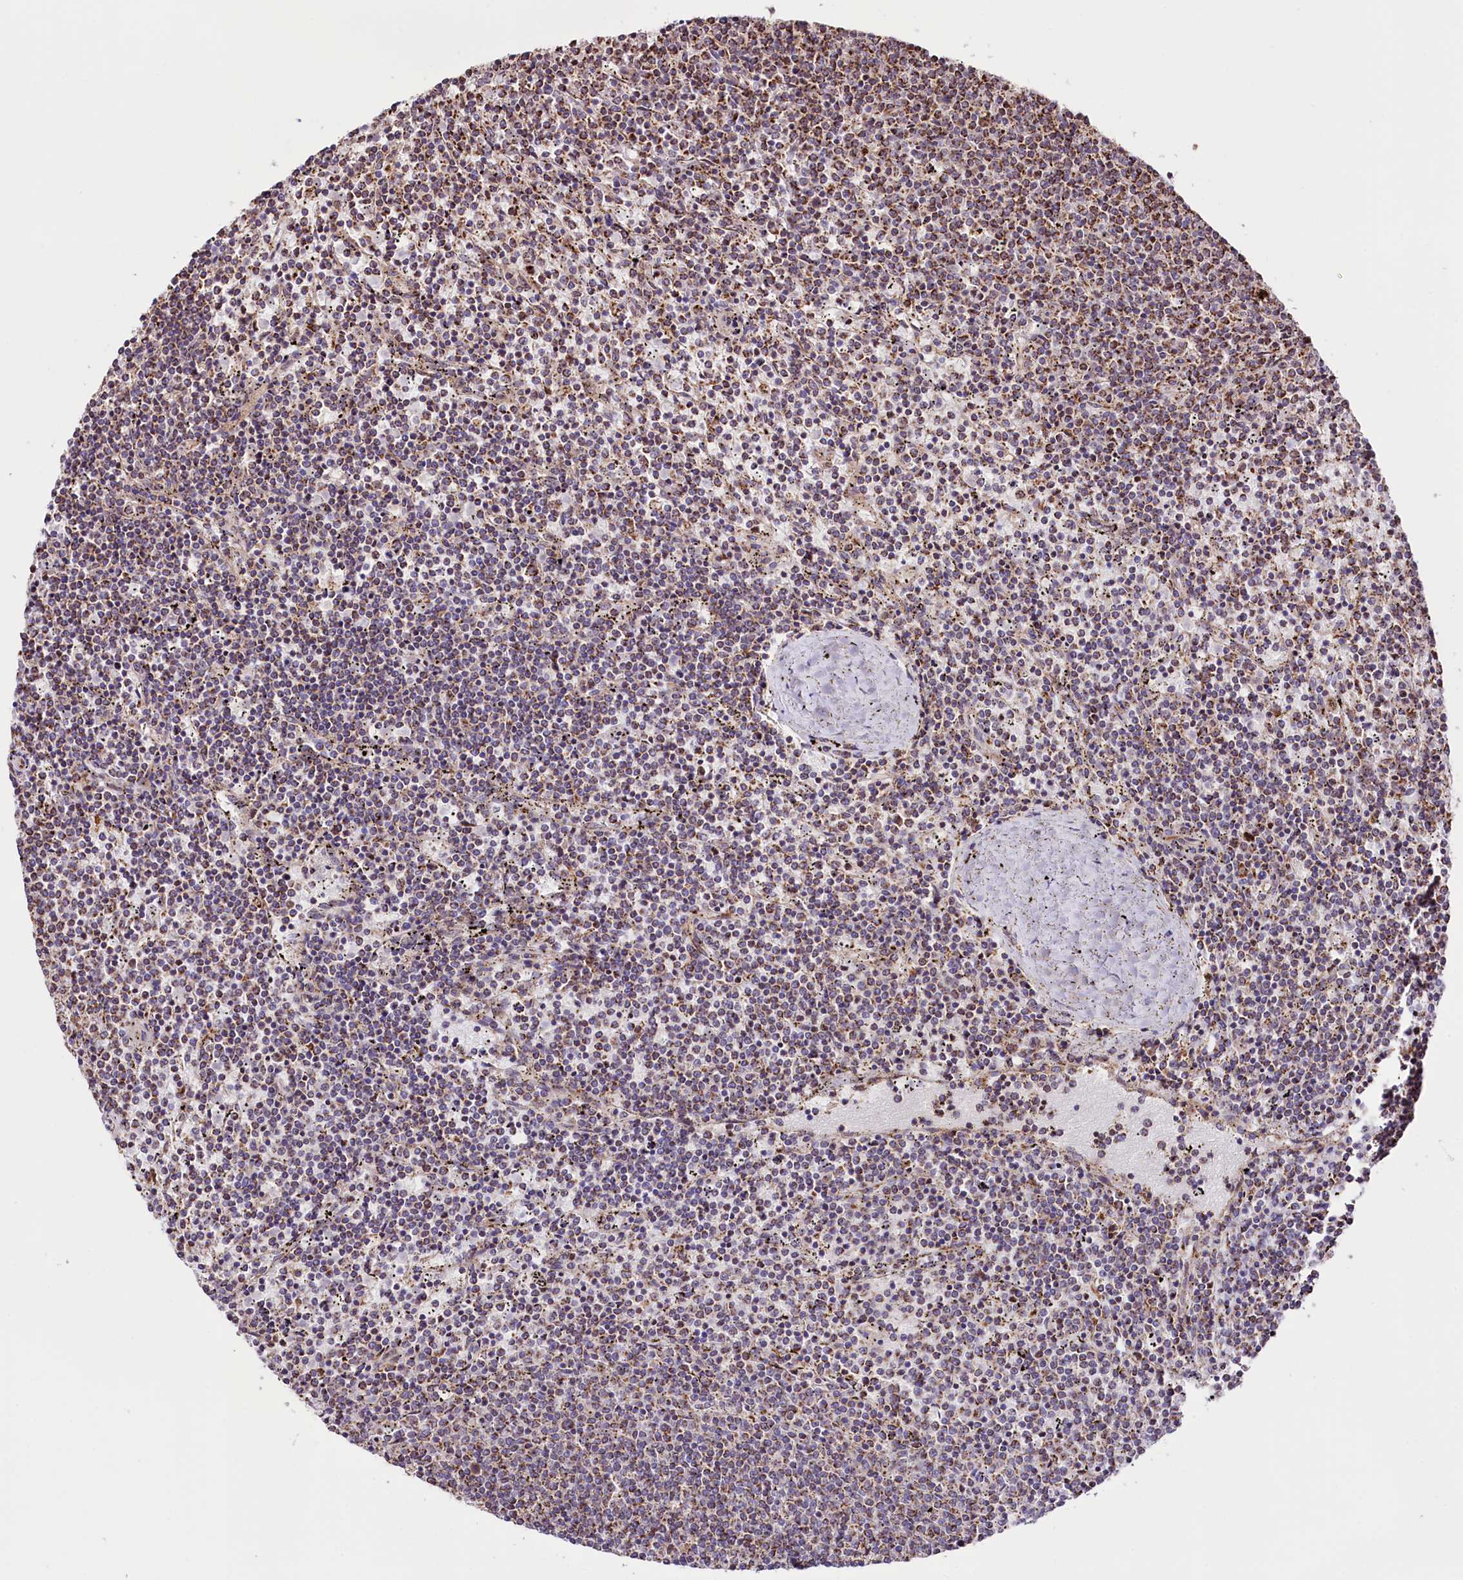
{"staining": {"intensity": "moderate", "quantity": "<25%", "location": "cytoplasmic/membranous"}, "tissue": "lymphoma", "cell_type": "Tumor cells", "image_type": "cancer", "snomed": [{"axis": "morphology", "description": "Malignant lymphoma, non-Hodgkin's type, Low grade"}, {"axis": "topography", "description": "Spleen"}], "caption": "There is low levels of moderate cytoplasmic/membranous expression in tumor cells of low-grade malignant lymphoma, non-Hodgkin's type, as demonstrated by immunohistochemical staining (brown color).", "gene": "ST7", "patient": {"sex": "female", "age": 50}}